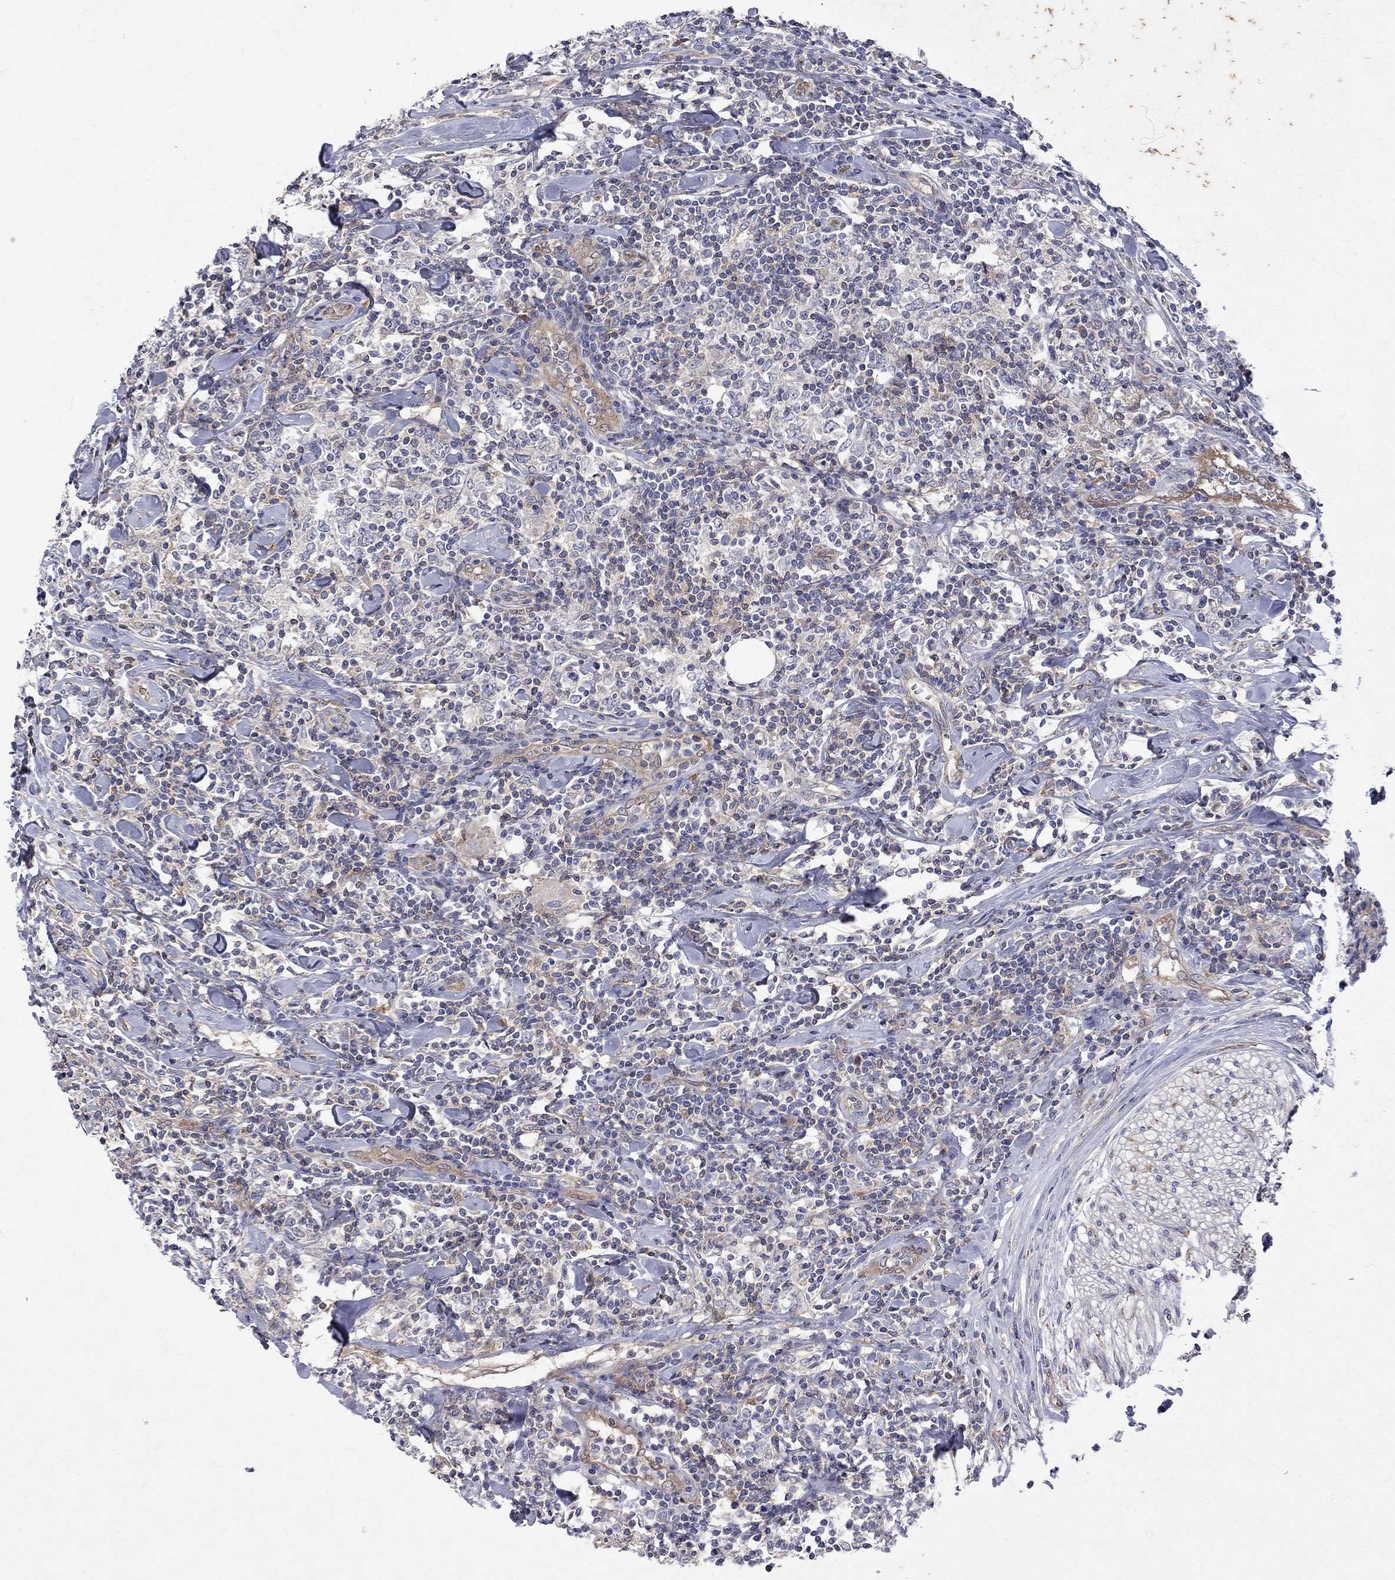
{"staining": {"intensity": "negative", "quantity": "none", "location": "none"}, "tissue": "lymphoma", "cell_type": "Tumor cells", "image_type": "cancer", "snomed": [{"axis": "morphology", "description": "Malignant lymphoma, non-Hodgkin's type, High grade"}, {"axis": "topography", "description": "Lymph node"}], "caption": "This is a histopathology image of immunohistochemistry (IHC) staining of lymphoma, which shows no staining in tumor cells. (Stains: DAB immunohistochemistry with hematoxylin counter stain, Microscopy: brightfield microscopy at high magnification).", "gene": "ABI3", "patient": {"sex": "female", "age": 84}}